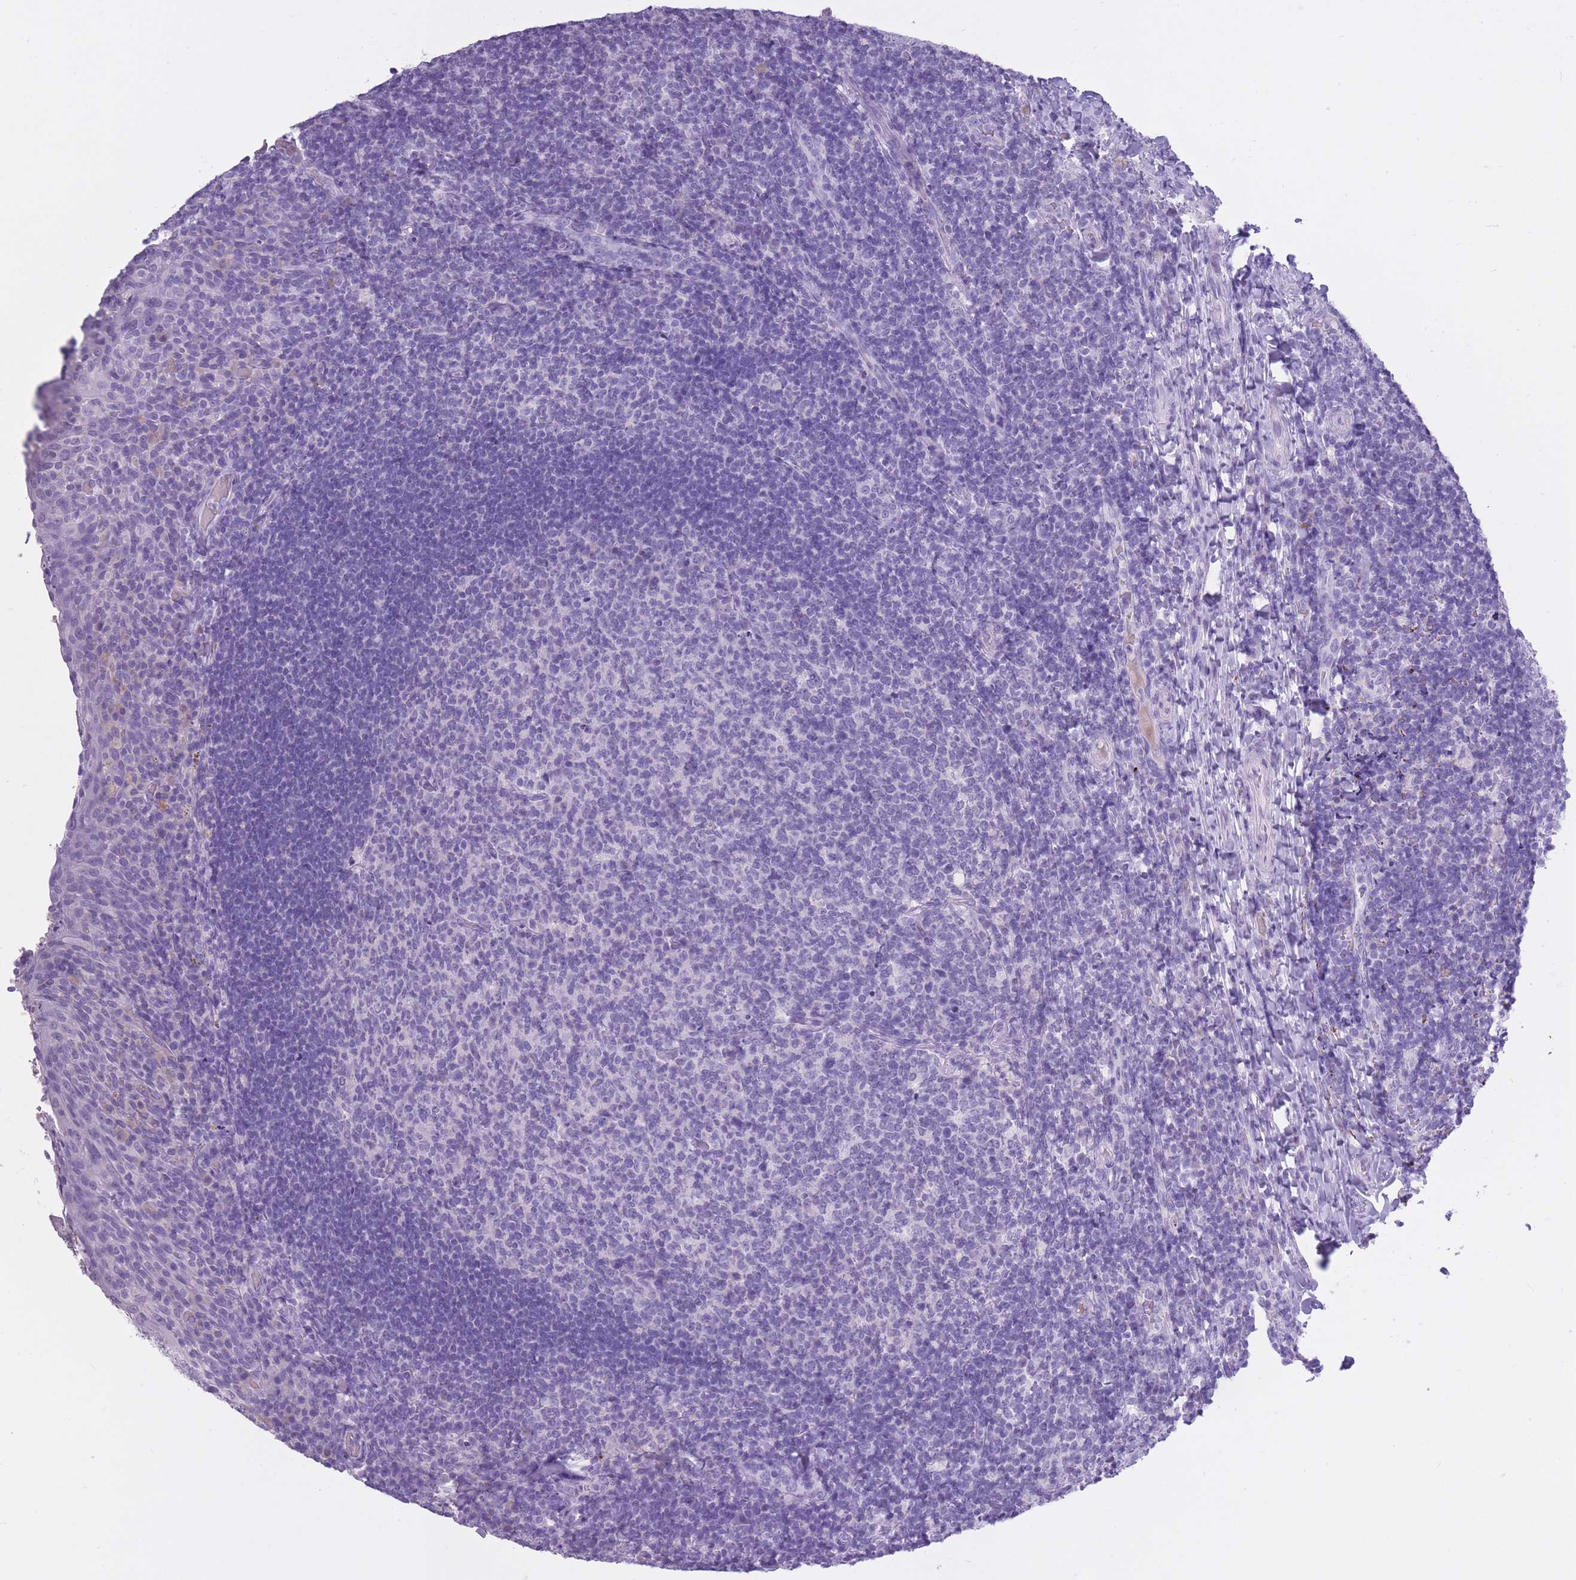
{"staining": {"intensity": "negative", "quantity": "none", "location": "none"}, "tissue": "tonsil", "cell_type": "Germinal center cells", "image_type": "normal", "snomed": [{"axis": "morphology", "description": "Normal tissue, NOS"}, {"axis": "topography", "description": "Tonsil"}], "caption": "The photomicrograph reveals no staining of germinal center cells in unremarkable tonsil.", "gene": "OR7C1", "patient": {"sex": "female", "age": 10}}